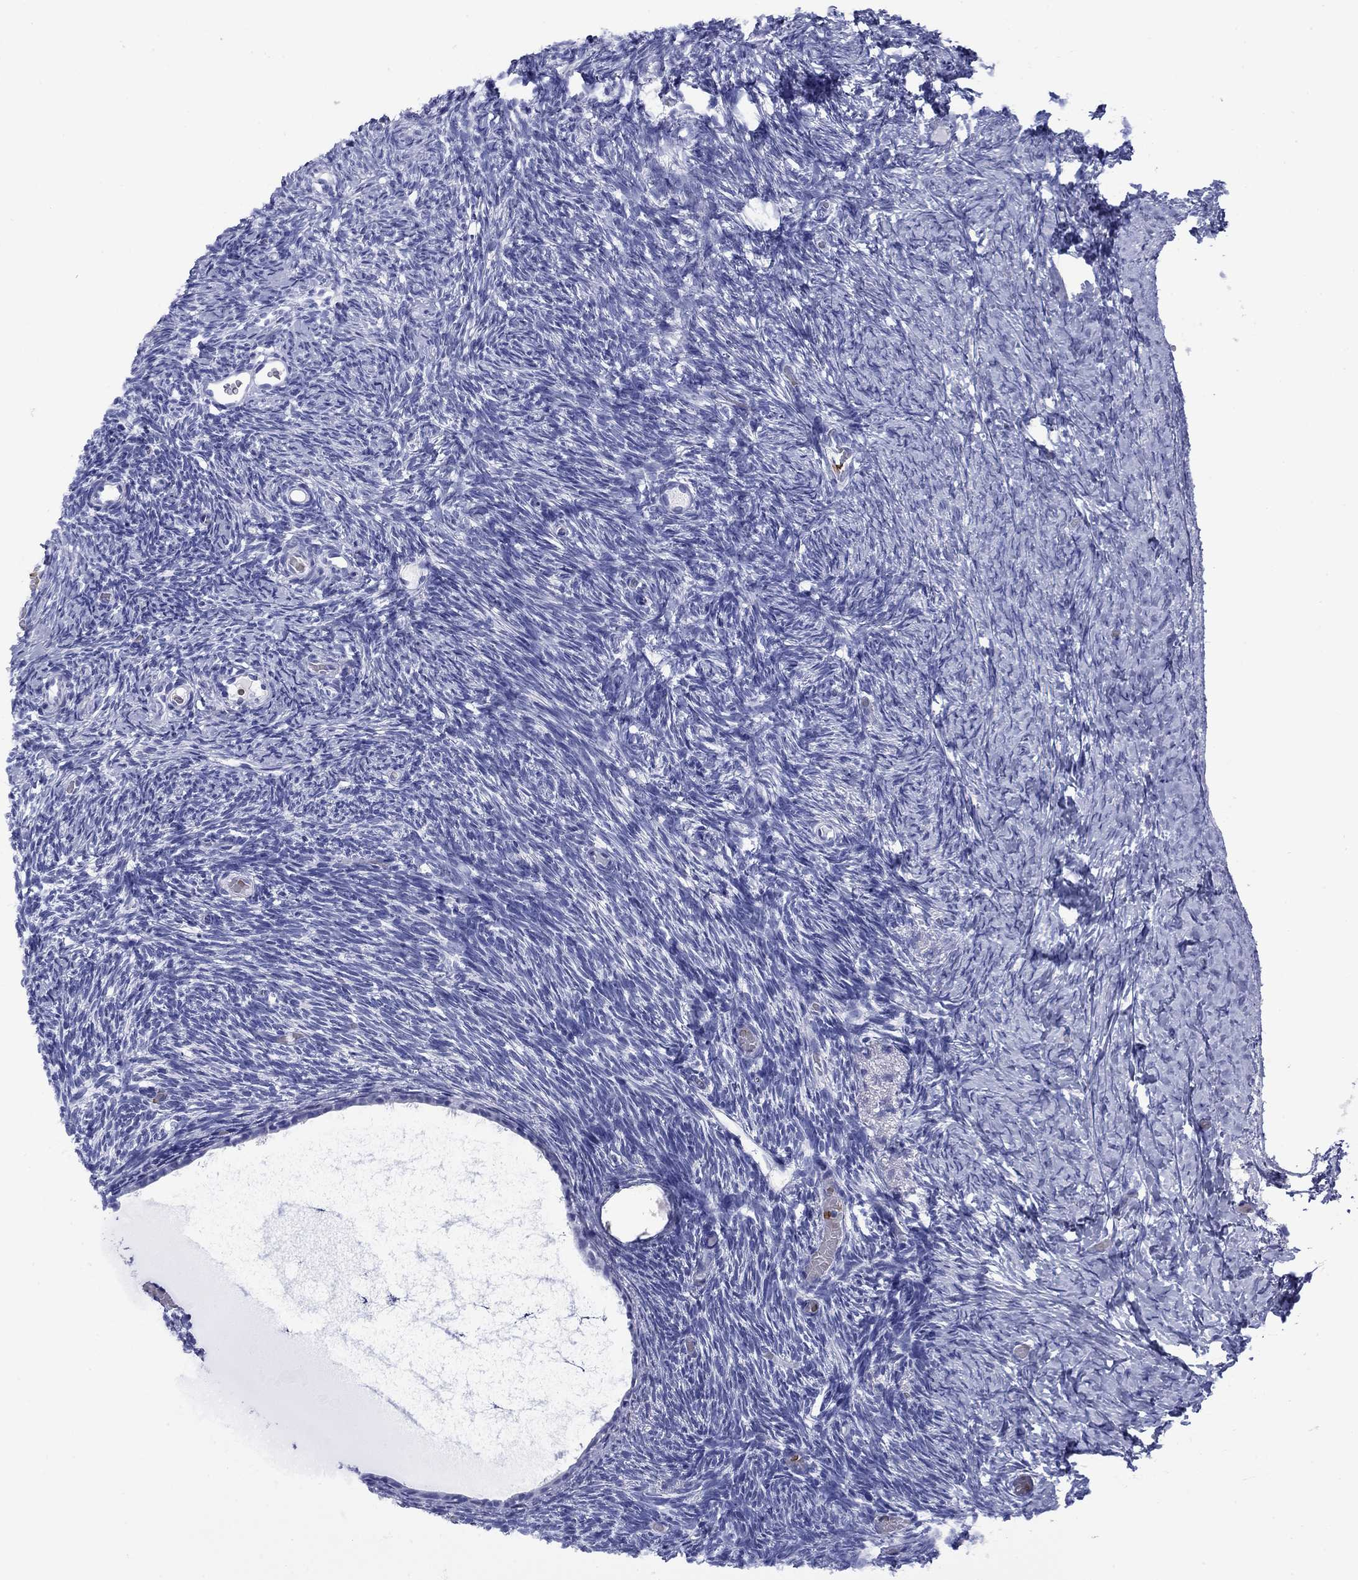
{"staining": {"intensity": "negative", "quantity": "none", "location": "none"}, "tissue": "ovary", "cell_type": "Follicle cells", "image_type": "normal", "snomed": [{"axis": "morphology", "description": "Normal tissue, NOS"}, {"axis": "topography", "description": "Ovary"}], "caption": "Follicle cells show no significant expression in normal ovary. Nuclei are stained in blue.", "gene": "ROM1", "patient": {"sex": "female", "age": 39}}